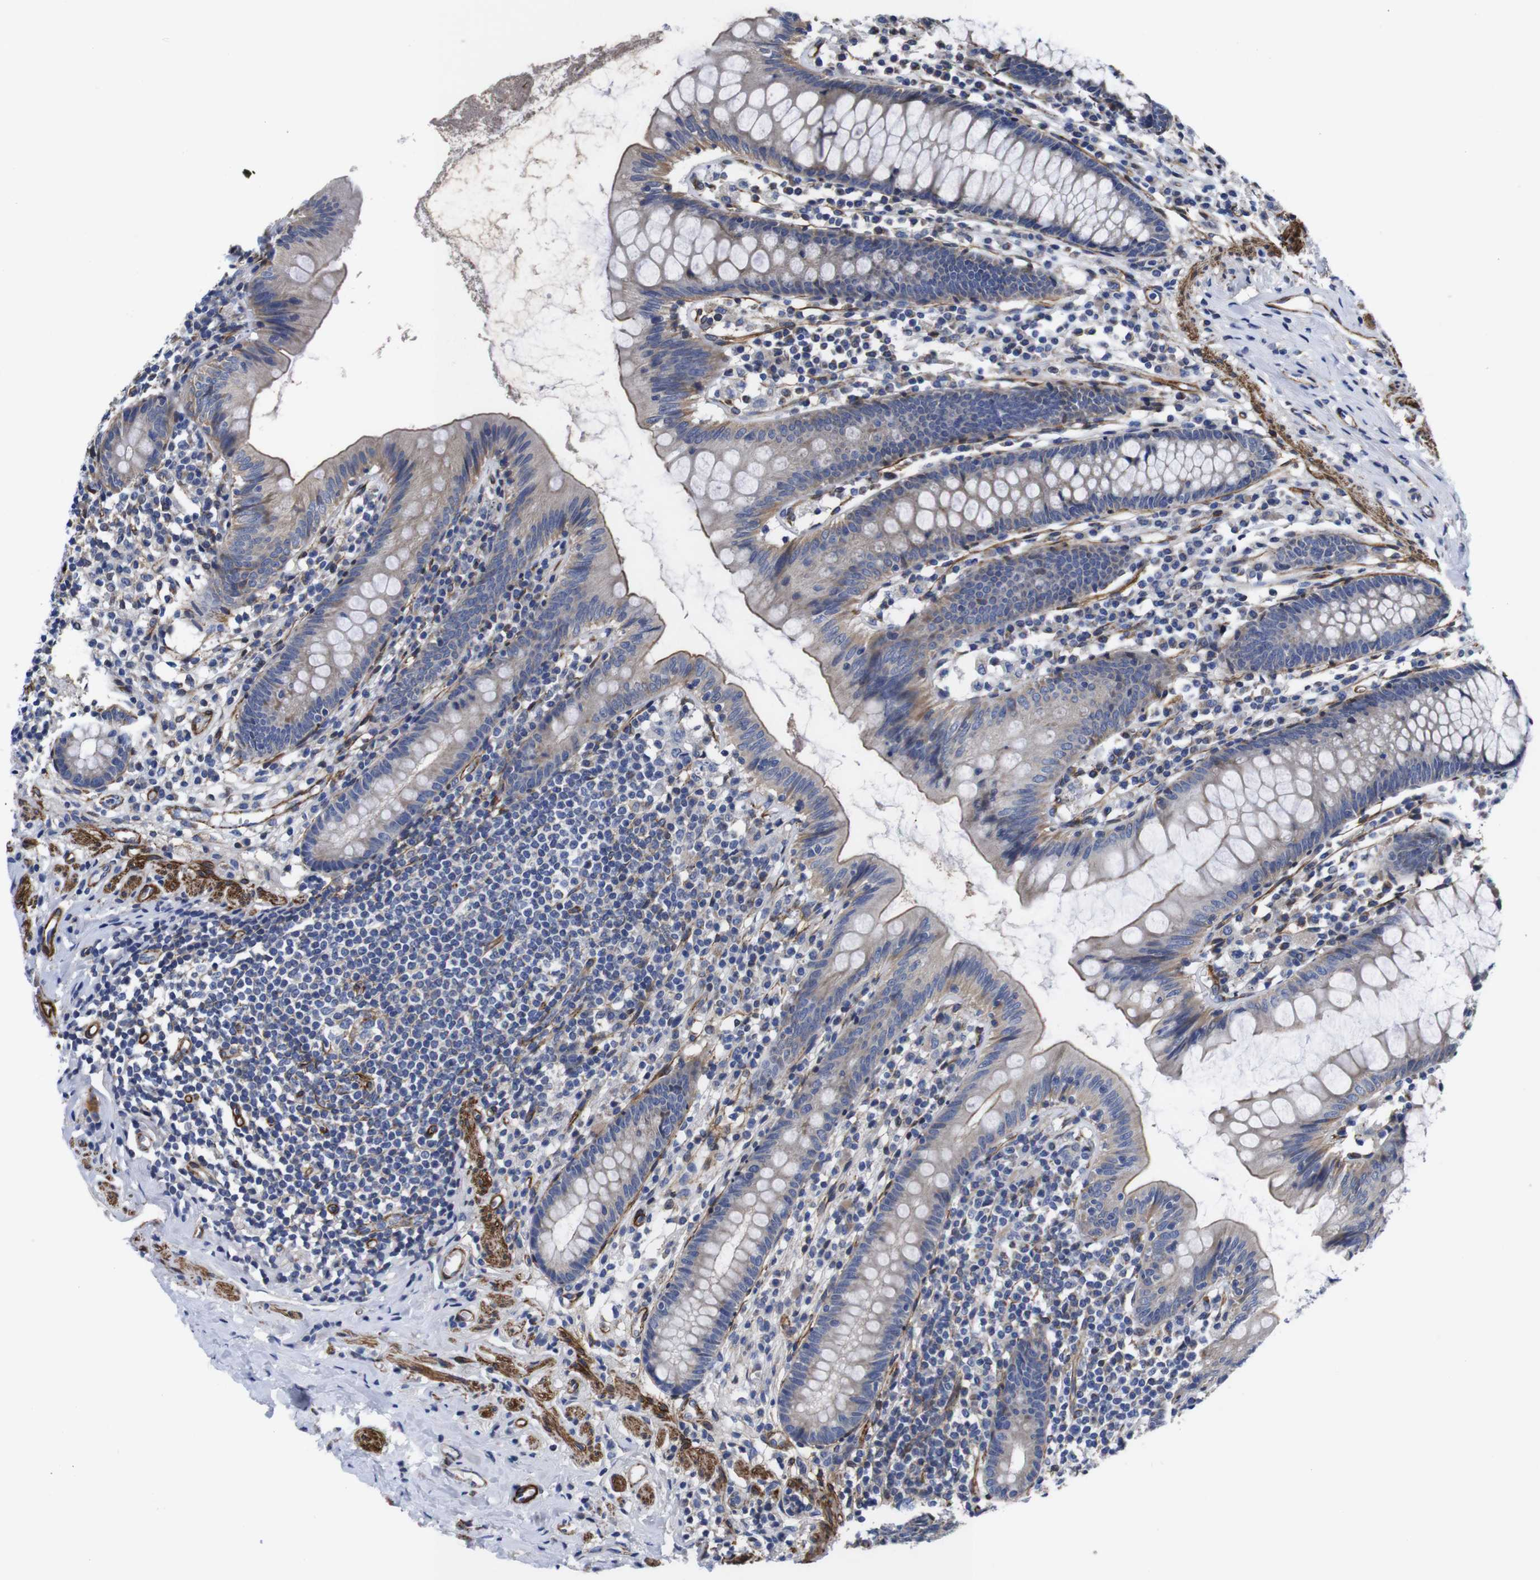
{"staining": {"intensity": "weak", "quantity": "25%-75%", "location": "cytoplasmic/membranous"}, "tissue": "appendix", "cell_type": "Glandular cells", "image_type": "normal", "snomed": [{"axis": "morphology", "description": "Normal tissue, NOS"}, {"axis": "topography", "description": "Appendix"}], "caption": "Protein staining shows weak cytoplasmic/membranous staining in about 25%-75% of glandular cells in unremarkable appendix.", "gene": "WNT10A", "patient": {"sex": "male", "age": 52}}